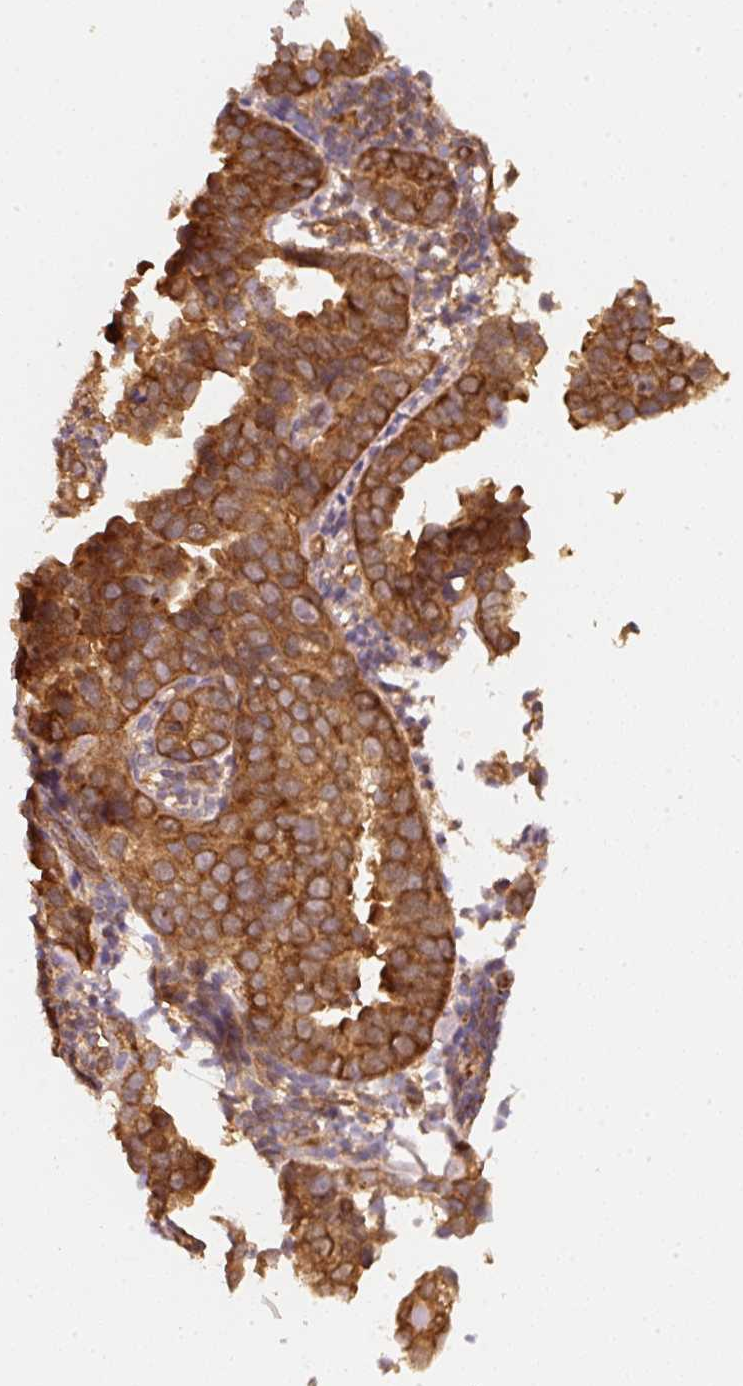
{"staining": {"intensity": "strong", "quantity": ">75%", "location": "cytoplasmic/membranous"}, "tissue": "endometrial cancer", "cell_type": "Tumor cells", "image_type": "cancer", "snomed": [{"axis": "morphology", "description": "Adenocarcinoma, NOS"}, {"axis": "topography", "description": "Endometrium"}], "caption": "Human endometrial cancer (adenocarcinoma) stained with a brown dye displays strong cytoplasmic/membranous positive expression in about >75% of tumor cells.", "gene": "STAU1", "patient": {"sex": "female", "age": 57}}